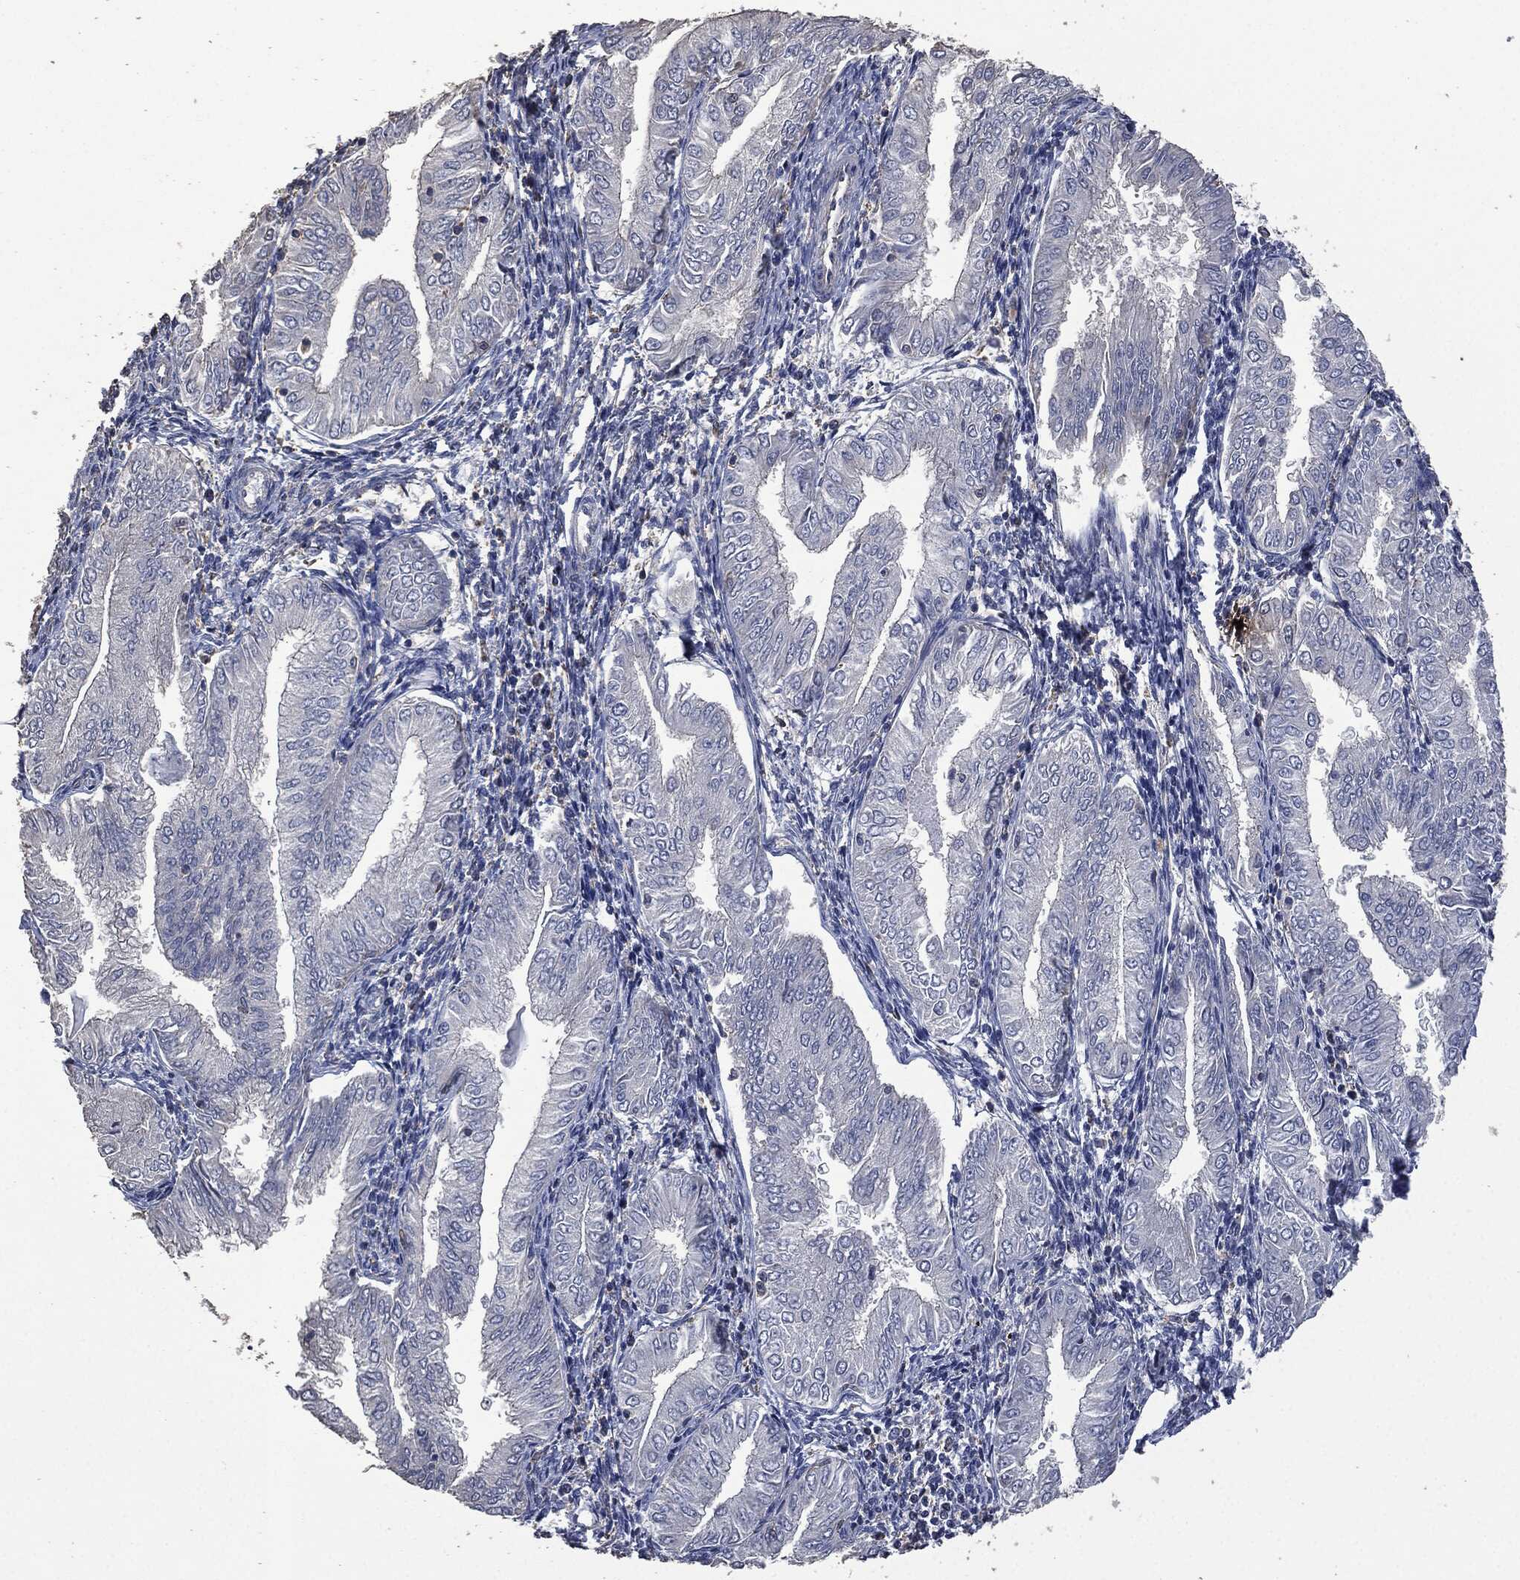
{"staining": {"intensity": "negative", "quantity": "none", "location": "none"}, "tissue": "endometrial cancer", "cell_type": "Tumor cells", "image_type": "cancer", "snomed": [{"axis": "morphology", "description": "Adenocarcinoma, NOS"}, {"axis": "topography", "description": "Endometrium"}], "caption": "Histopathology image shows no protein positivity in tumor cells of endometrial cancer (adenocarcinoma) tissue.", "gene": "MSLN", "patient": {"sex": "female", "age": 53}}